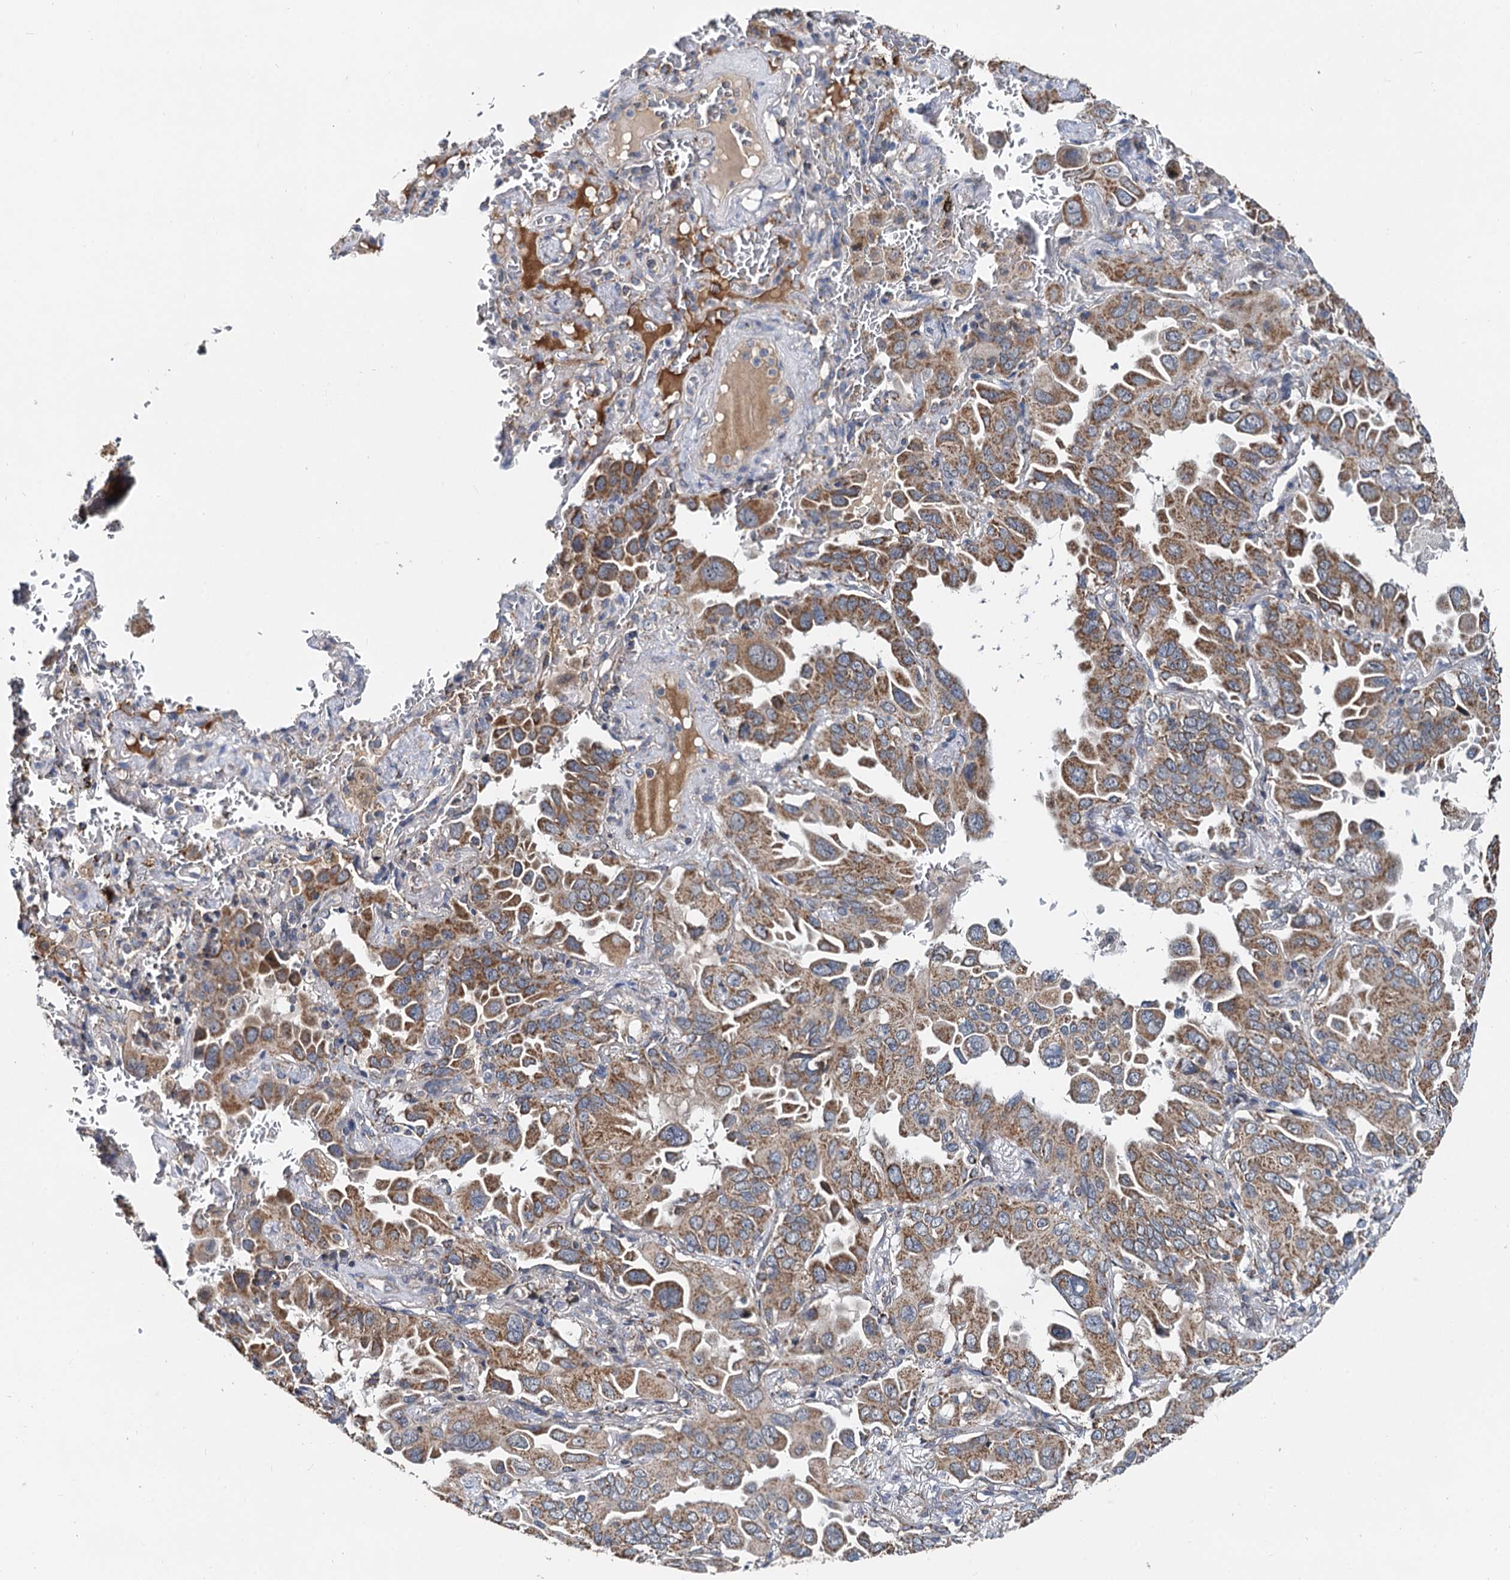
{"staining": {"intensity": "moderate", "quantity": ">75%", "location": "cytoplasmic/membranous"}, "tissue": "lung cancer", "cell_type": "Tumor cells", "image_type": "cancer", "snomed": [{"axis": "morphology", "description": "Adenocarcinoma, NOS"}, {"axis": "topography", "description": "Lung"}], "caption": "Immunohistochemistry photomicrograph of neoplastic tissue: human lung cancer stained using immunohistochemistry (IHC) exhibits medium levels of moderate protein expression localized specifically in the cytoplasmic/membranous of tumor cells, appearing as a cytoplasmic/membranous brown color.", "gene": "SPRYD3", "patient": {"sex": "male", "age": 64}}